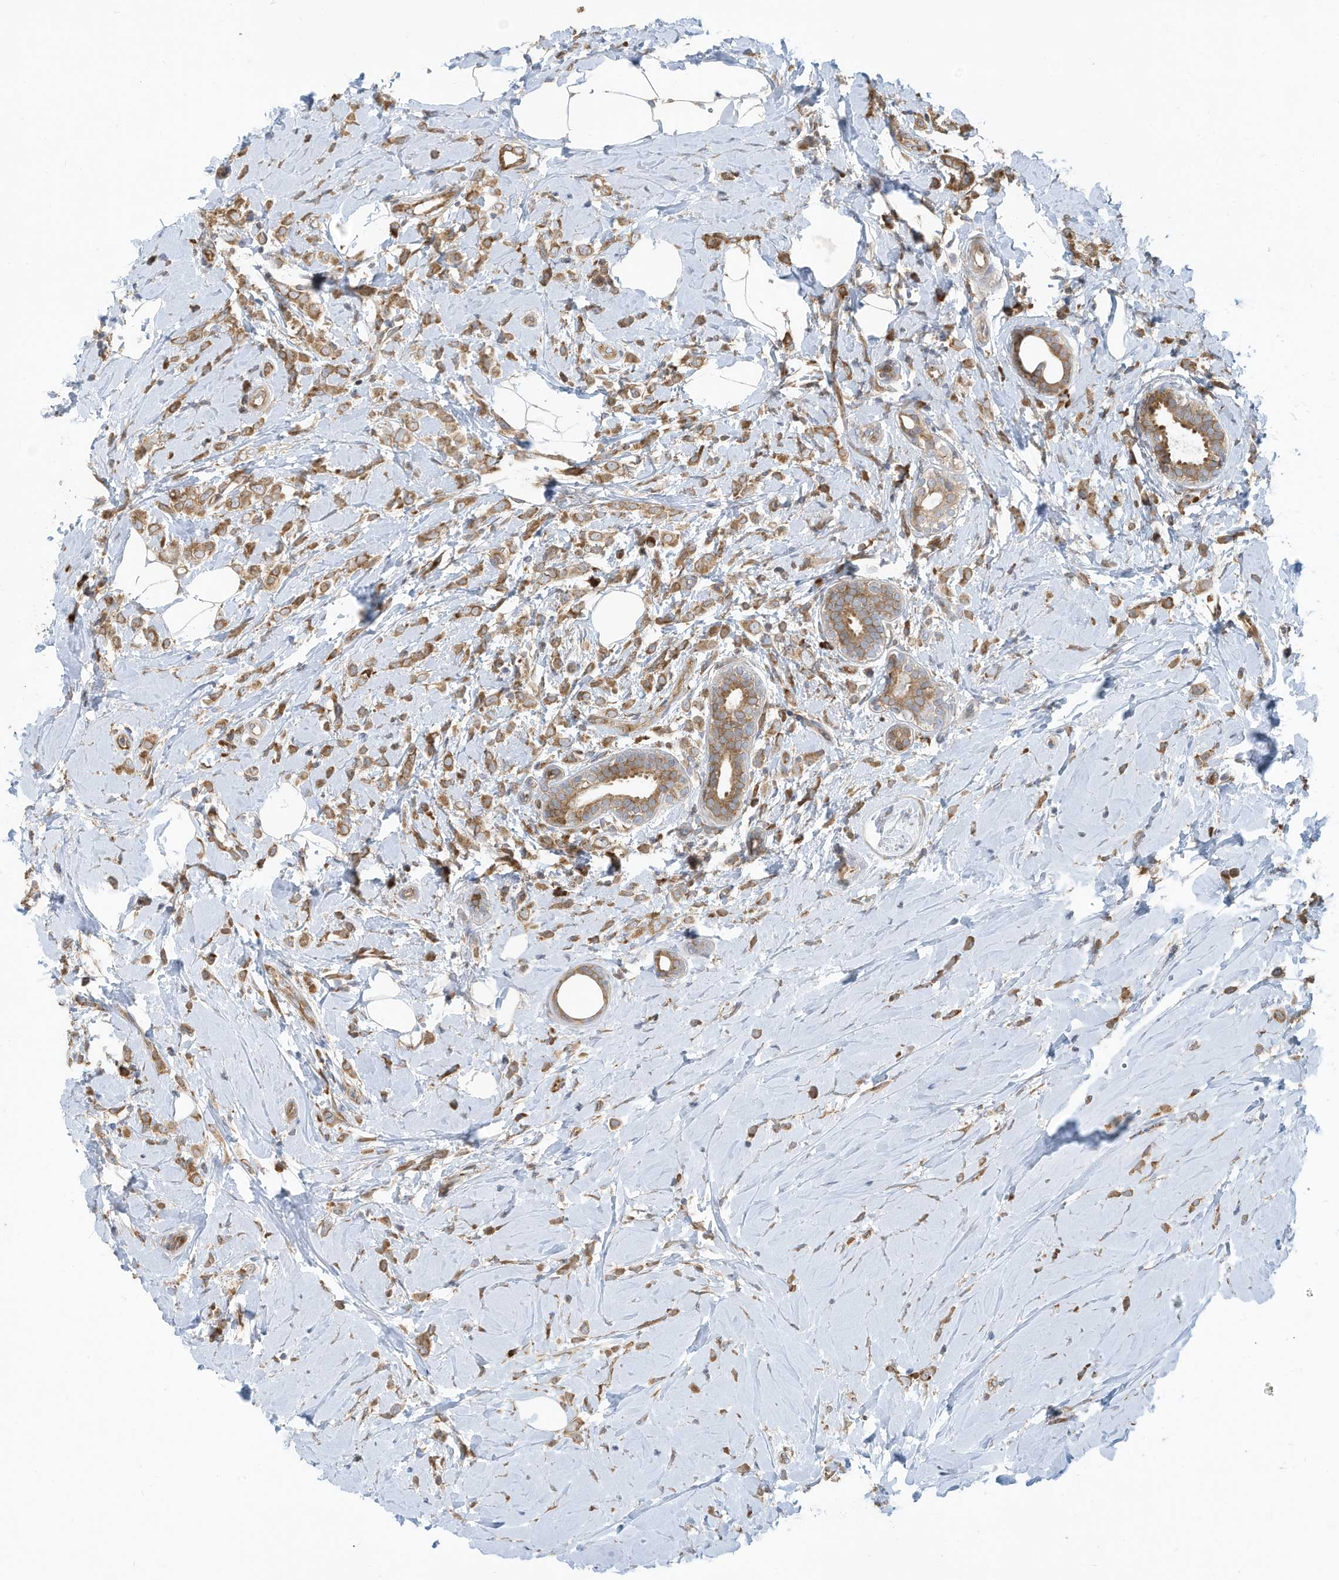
{"staining": {"intensity": "moderate", "quantity": ">75%", "location": "cytoplasmic/membranous"}, "tissue": "breast cancer", "cell_type": "Tumor cells", "image_type": "cancer", "snomed": [{"axis": "morphology", "description": "Lobular carcinoma"}, {"axis": "topography", "description": "Breast"}], "caption": "The photomicrograph reveals a brown stain indicating the presence of a protein in the cytoplasmic/membranous of tumor cells in breast lobular carcinoma. (DAB = brown stain, brightfield microscopy at high magnification).", "gene": "USE1", "patient": {"sex": "female", "age": 47}}